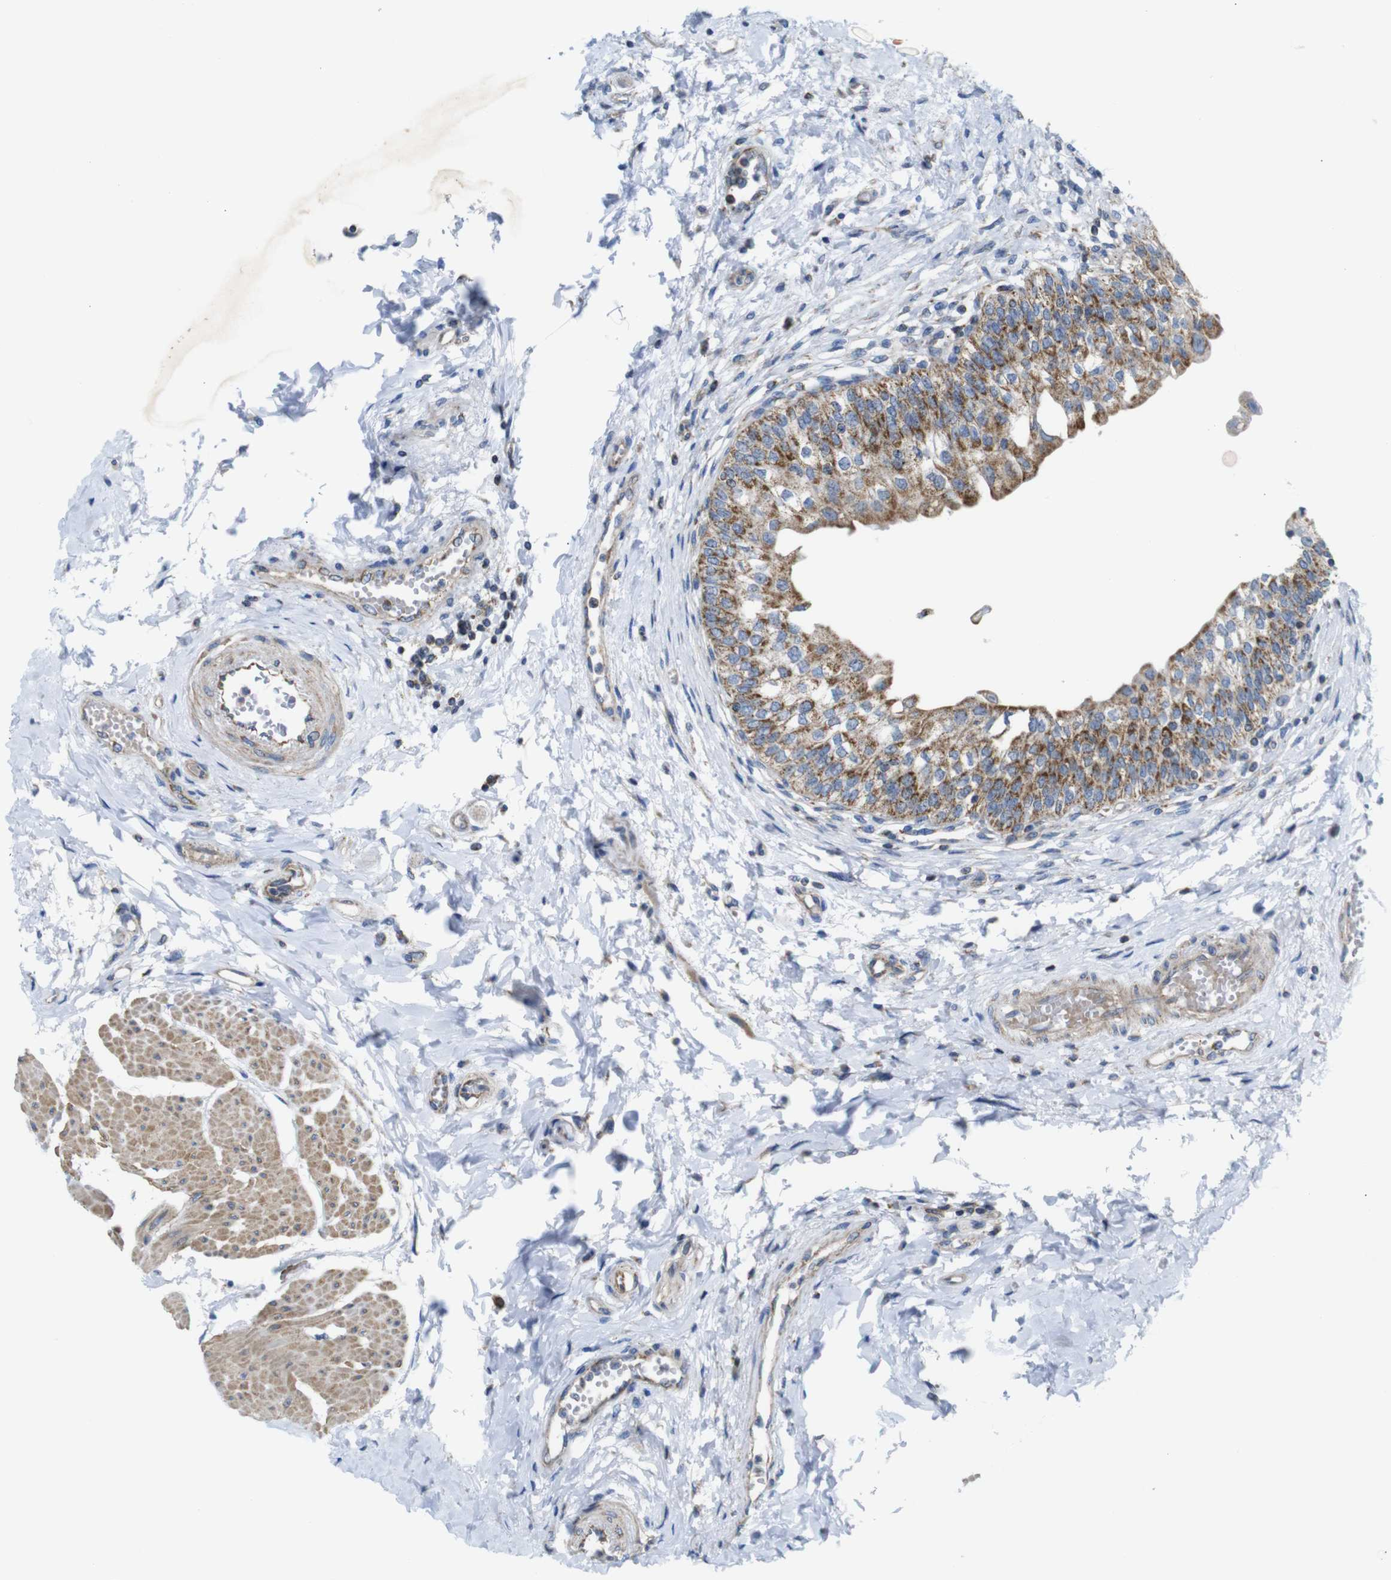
{"staining": {"intensity": "moderate", "quantity": ">75%", "location": "cytoplasmic/membranous"}, "tissue": "urinary bladder", "cell_type": "Urothelial cells", "image_type": "normal", "snomed": [{"axis": "morphology", "description": "Normal tissue, NOS"}, {"axis": "topography", "description": "Urinary bladder"}], "caption": "A high-resolution micrograph shows immunohistochemistry (IHC) staining of benign urinary bladder, which reveals moderate cytoplasmic/membranous expression in approximately >75% of urothelial cells. (DAB IHC with brightfield microscopy, high magnification).", "gene": "PDCD1LG2", "patient": {"sex": "male", "age": 55}}